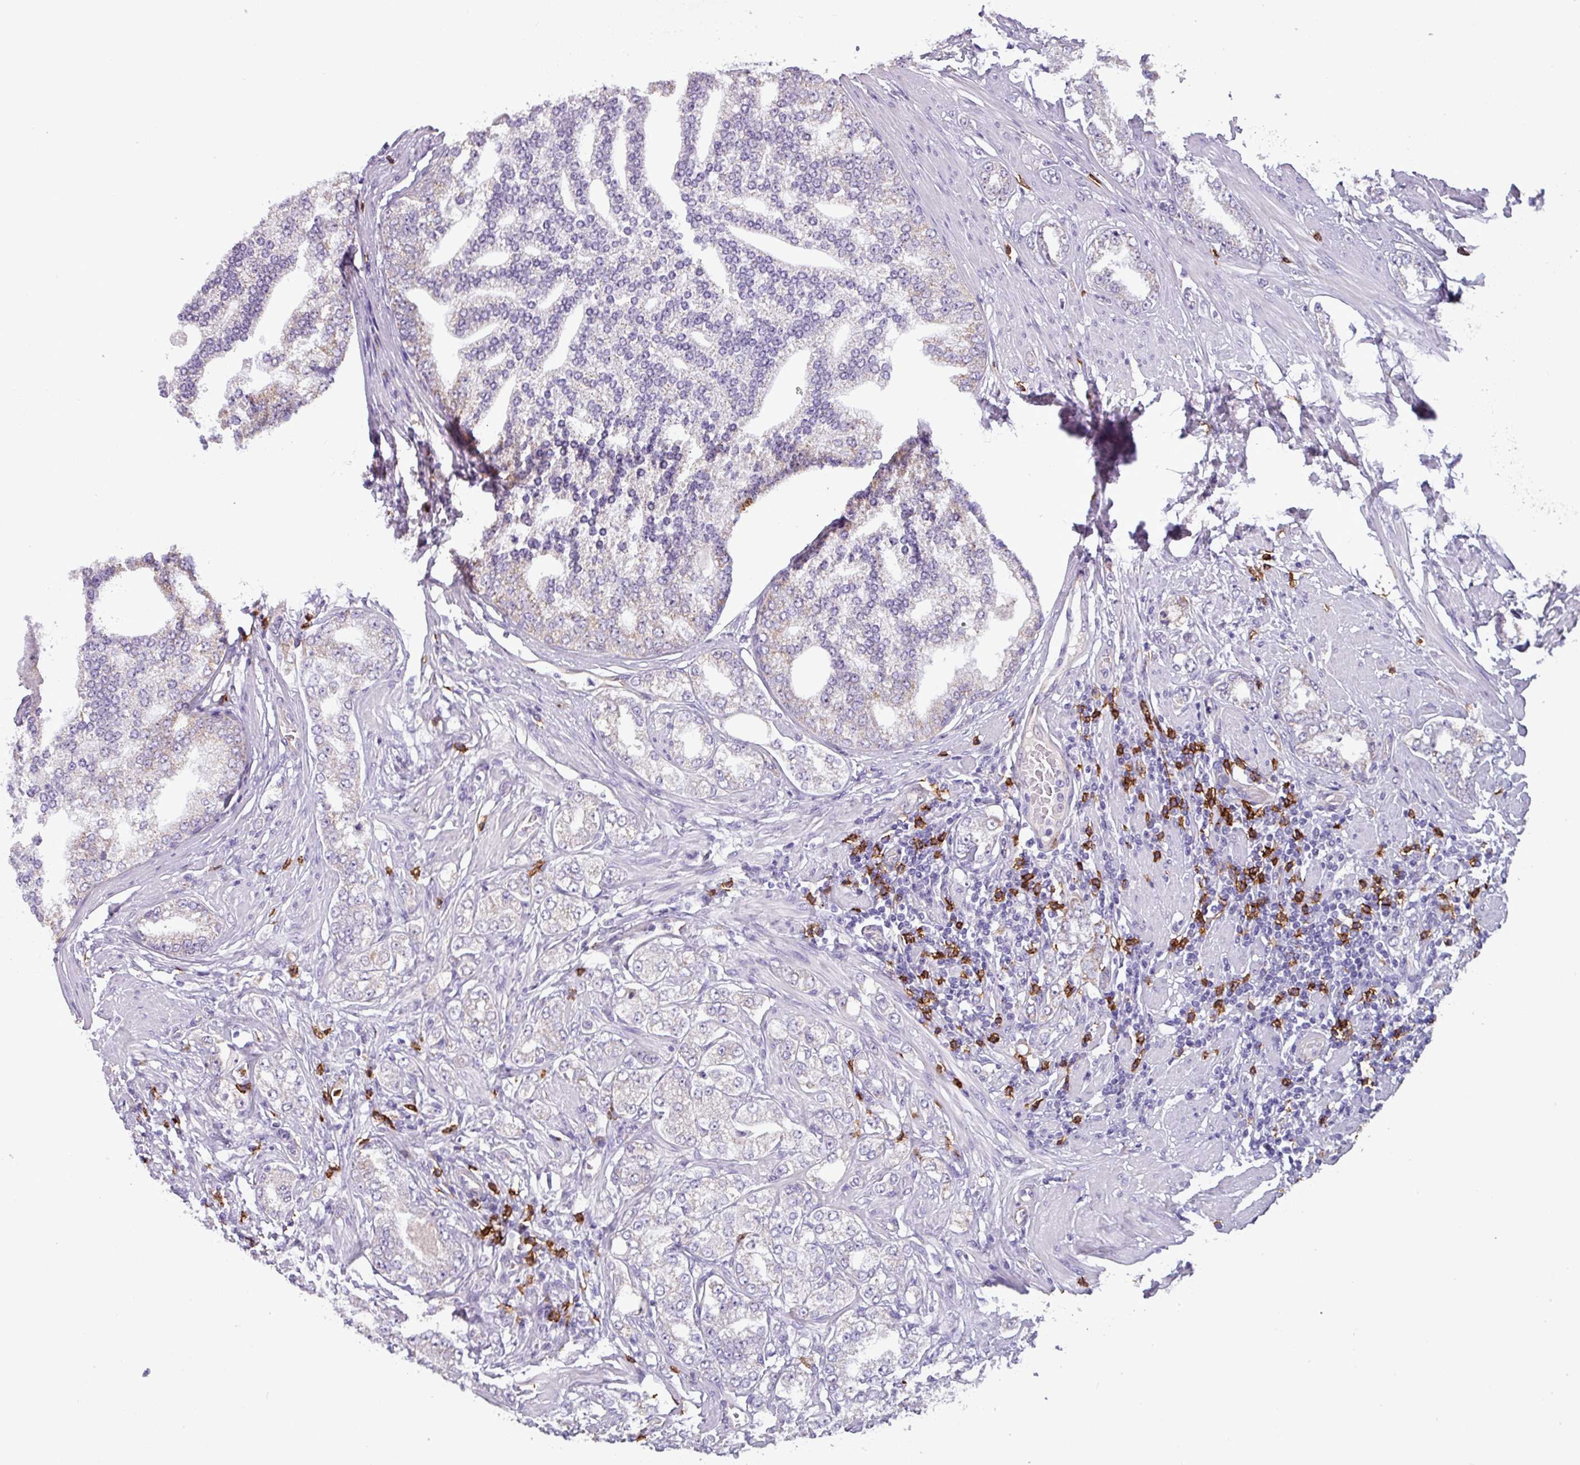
{"staining": {"intensity": "negative", "quantity": "none", "location": "none"}, "tissue": "prostate cancer", "cell_type": "Tumor cells", "image_type": "cancer", "snomed": [{"axis": "morphology", "description": "Adenocarcinoma, High grade"}, {"axis": "topography", "description": "Prostate"}], "caption": "Prostate high-grade adenocarcinoma was stained to show a protein in brown. There is no significant staining in tumor cells.", "gene": "CD8A", "patient": {"sex": "male", "age": 64}}